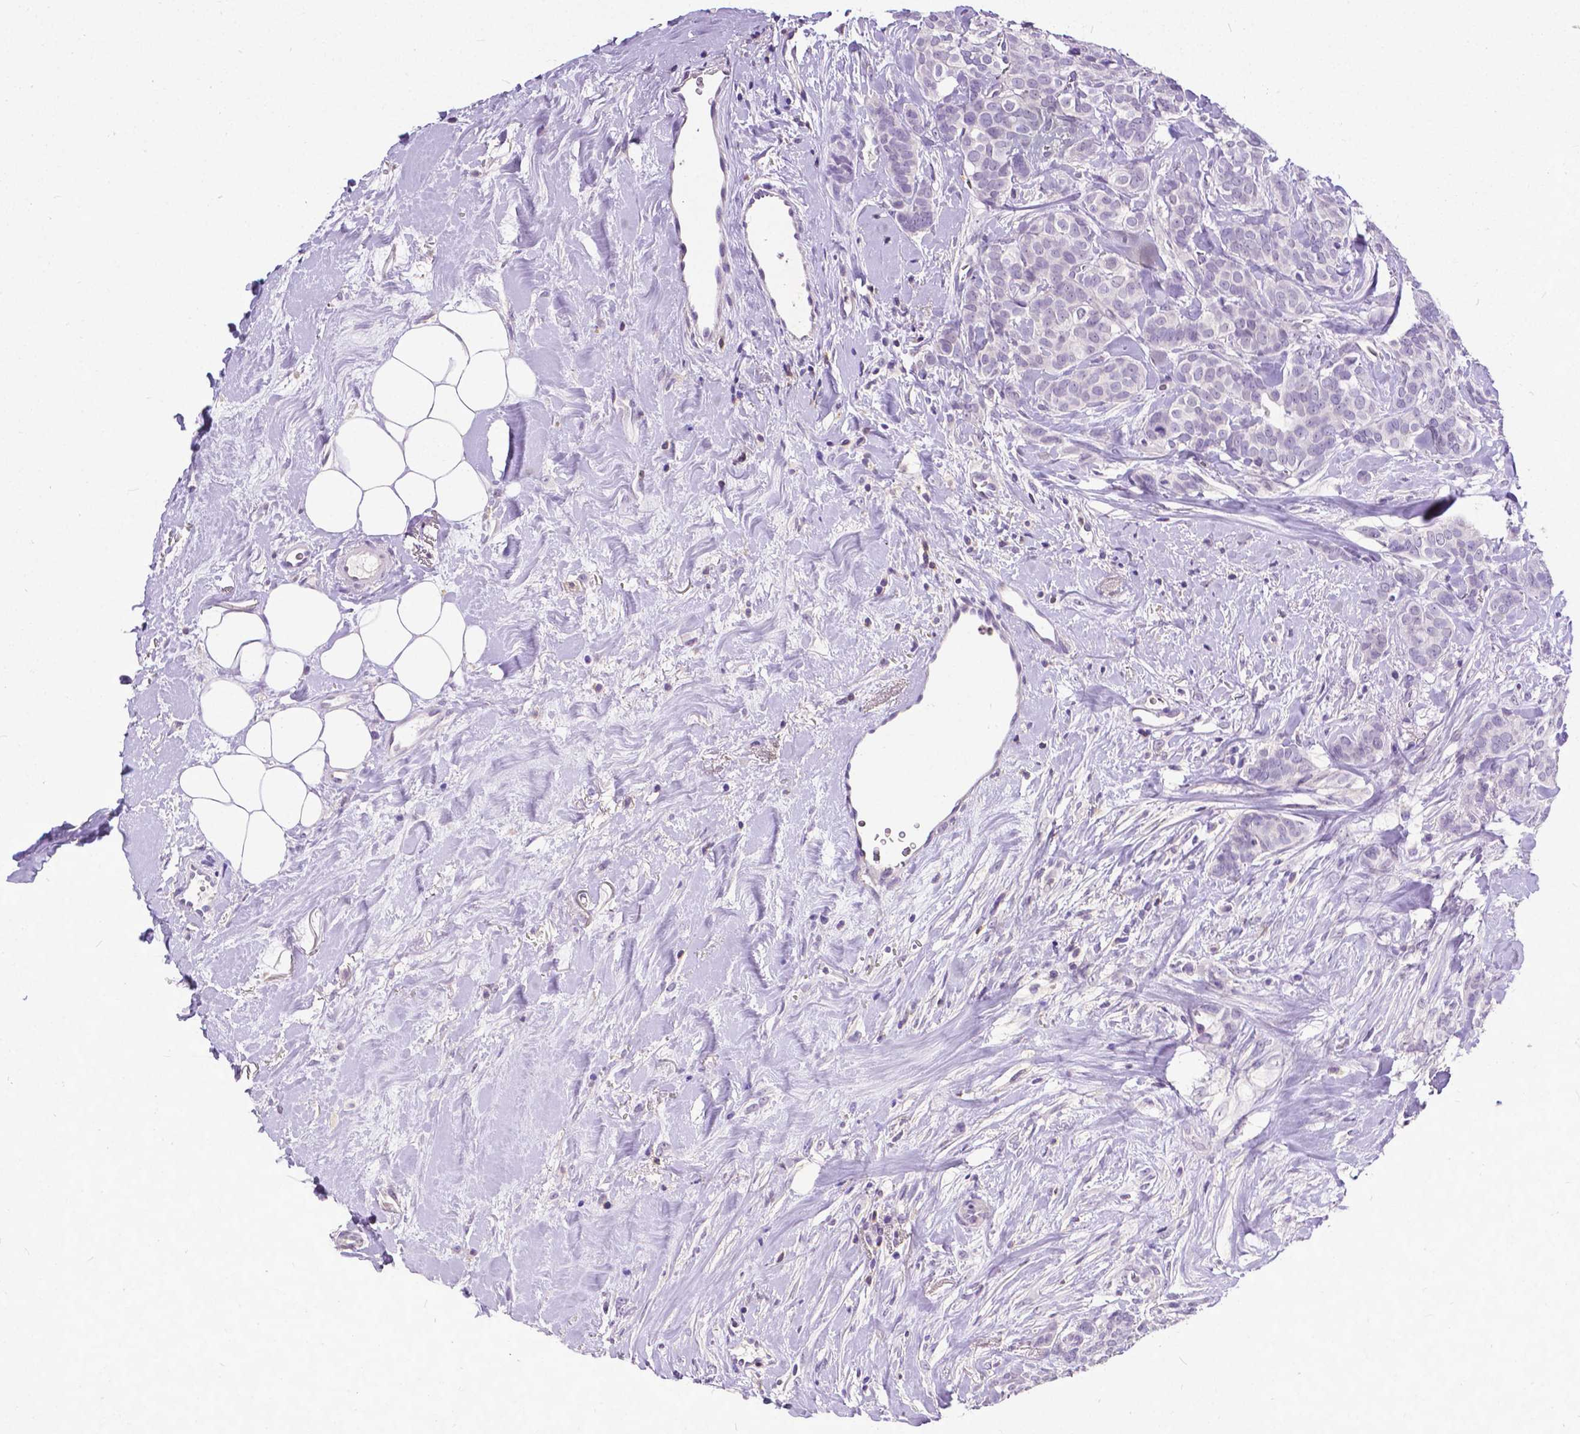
{"staining": {"intensity": "negative", "quantity": "none", "location": "none"}, "tissue": "breast cancer", "cell_type": "Tumor cells", "image_type": "cancer", "snomed": [{"axis": "morphology", "description": "Duct carcinoma"}, {"axis": "topography", "description": "Breast"}], "caption": "This is an immunohistochemistry micrograph of breast cancer. There is no positivity in tumor cells.", "gene": "CD4", "patient": {"sex": "female", "age": 84}}